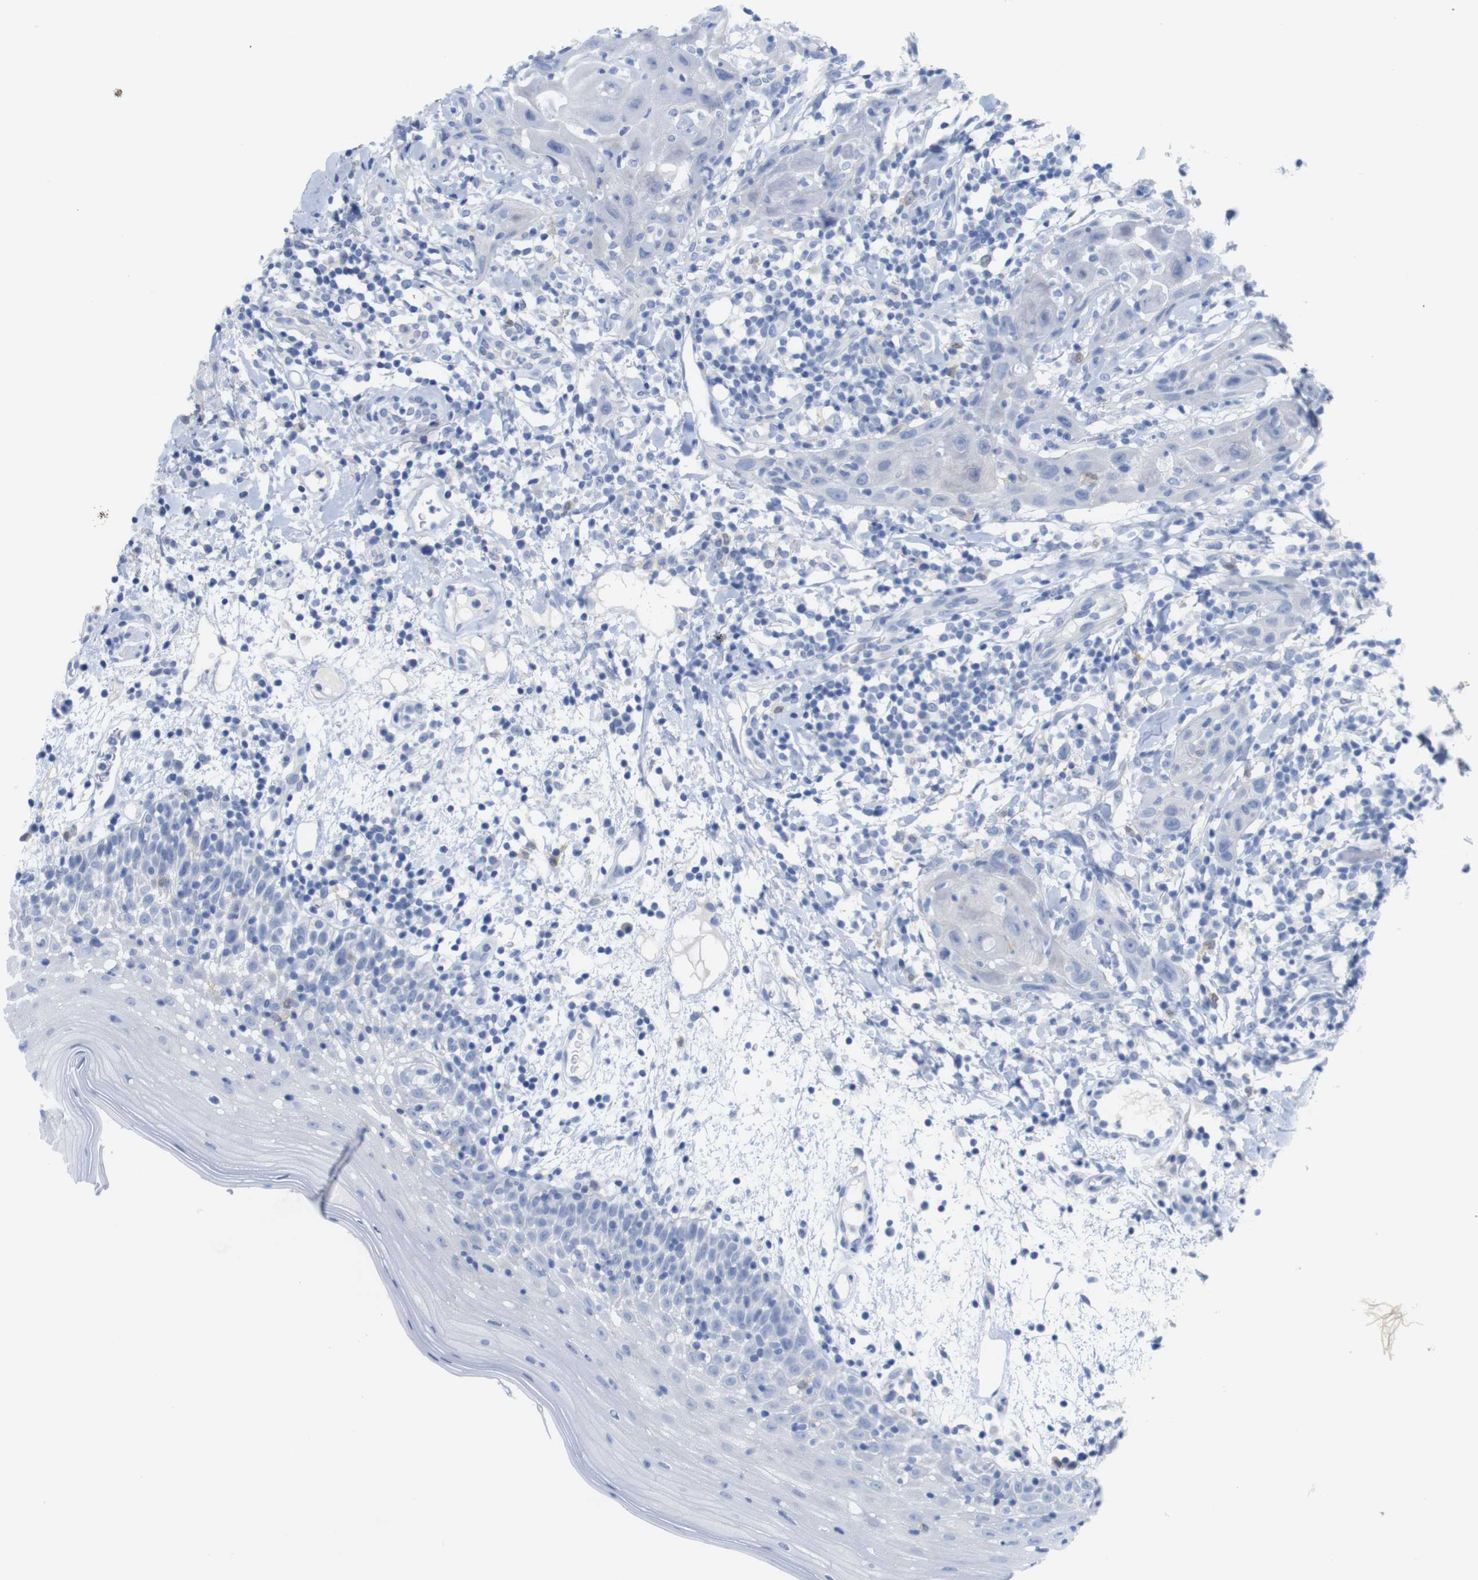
{"staining": {"intensity": "negative", "quantity": "none", "location": "none"}, "tissue": "oral mucosa", "cell_type": "Squamous epithelial cells", "image_type": "normal", "snomed": [{"axis": "morphology", "description": "Normal tissue, NOS"}, {"axis": "morphology", "description": "Squamous cell carcinoma, NOS"}, {"axis": "topography", "description": "Skeletal muscle"}, {"axis": "topography", "description": "Oral tissue"}], "caption": "DAB immunohistochemical staining of unremarkable human oral mucosa exhibits no significant positivity in squamous epithelial cells.", "gene": "PNMA1", "patient": {"sex": "male", "age": 71}}